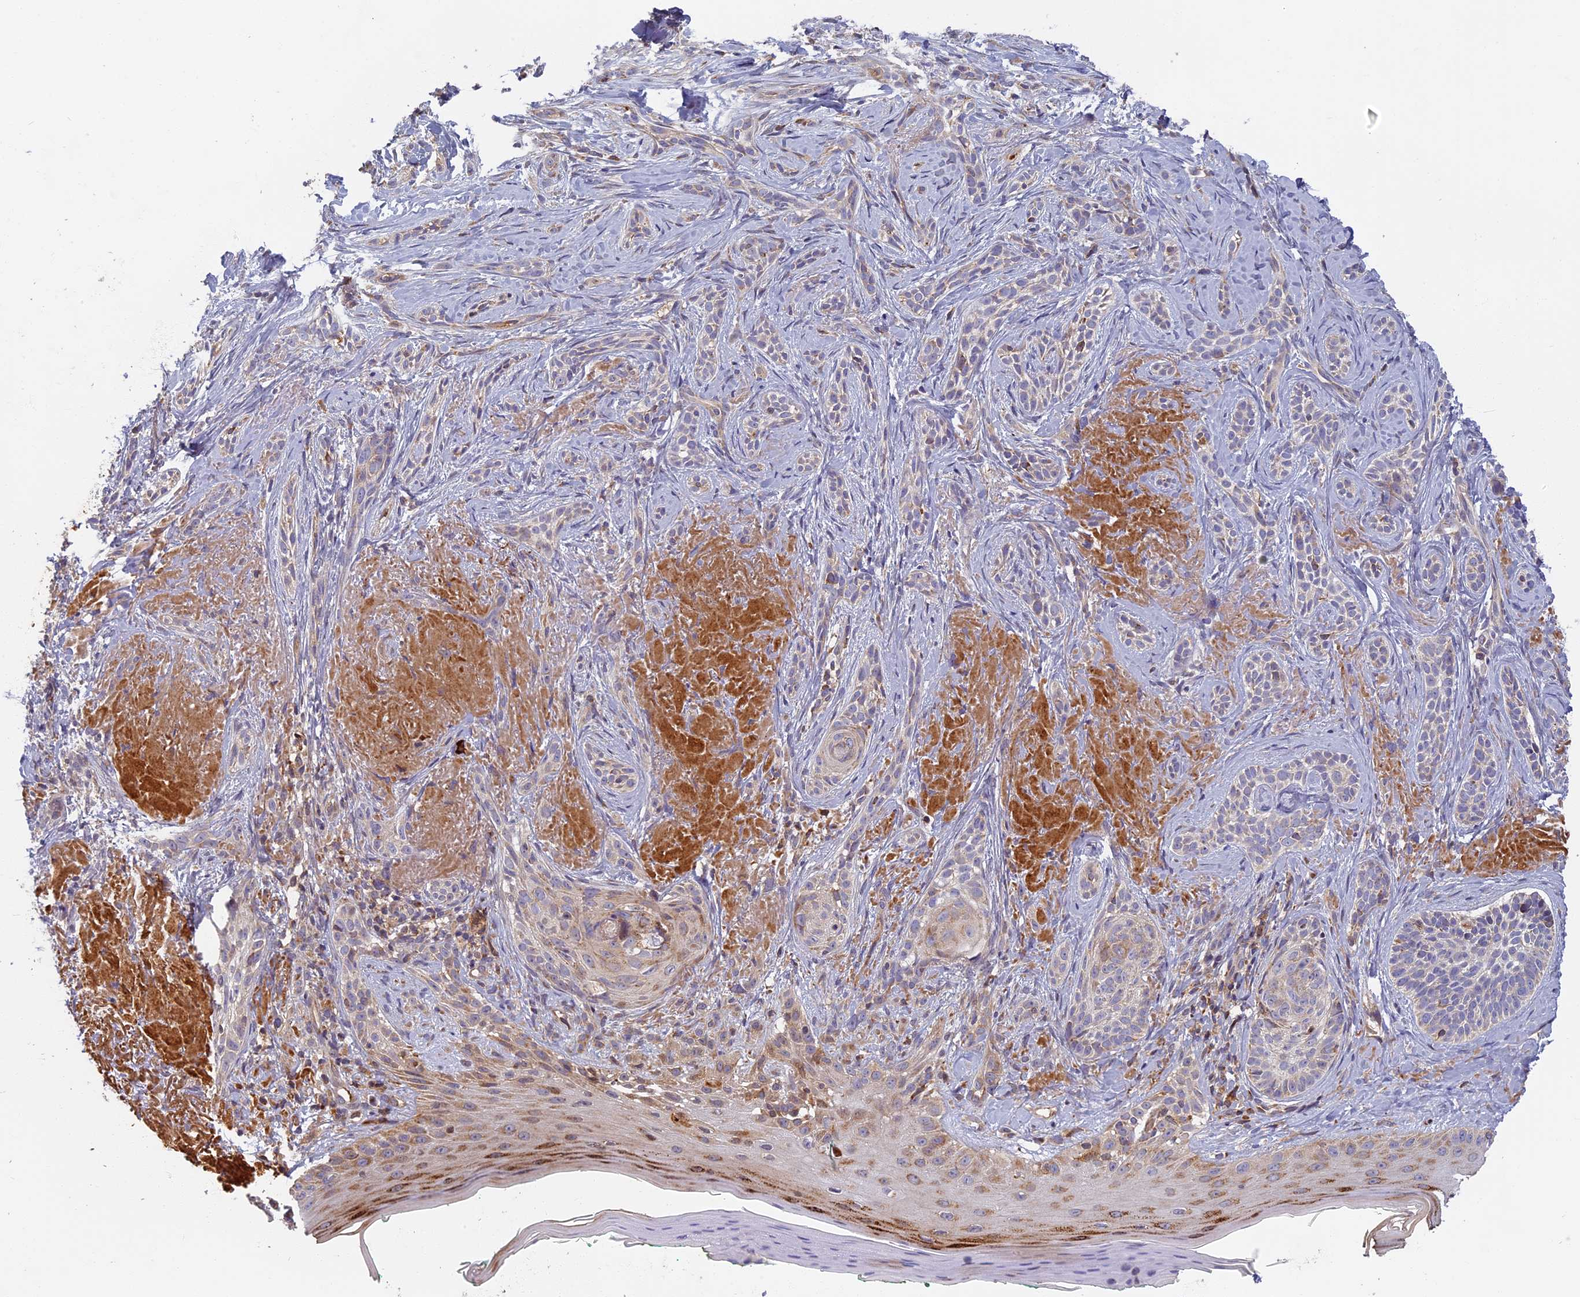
{"staining": {"intensity": "weak", "quantity": "<25%", "location": "cytoplasmic/membranous"}, "tissue": "skin cancer", "cell_type": "Tumor cells", "image_type": "cancer", "snomed": [{"axis": "morphology", "description": "Basal cell carcinoma"}, {"axis": "topography", "description": "Skin"}], "caption": "DAB immunohistochemical staining of skin cancer exhibits no significant expression in tumor cells.", "gene": "EDAR", "patient": {"sex": "male", "age": 71}}